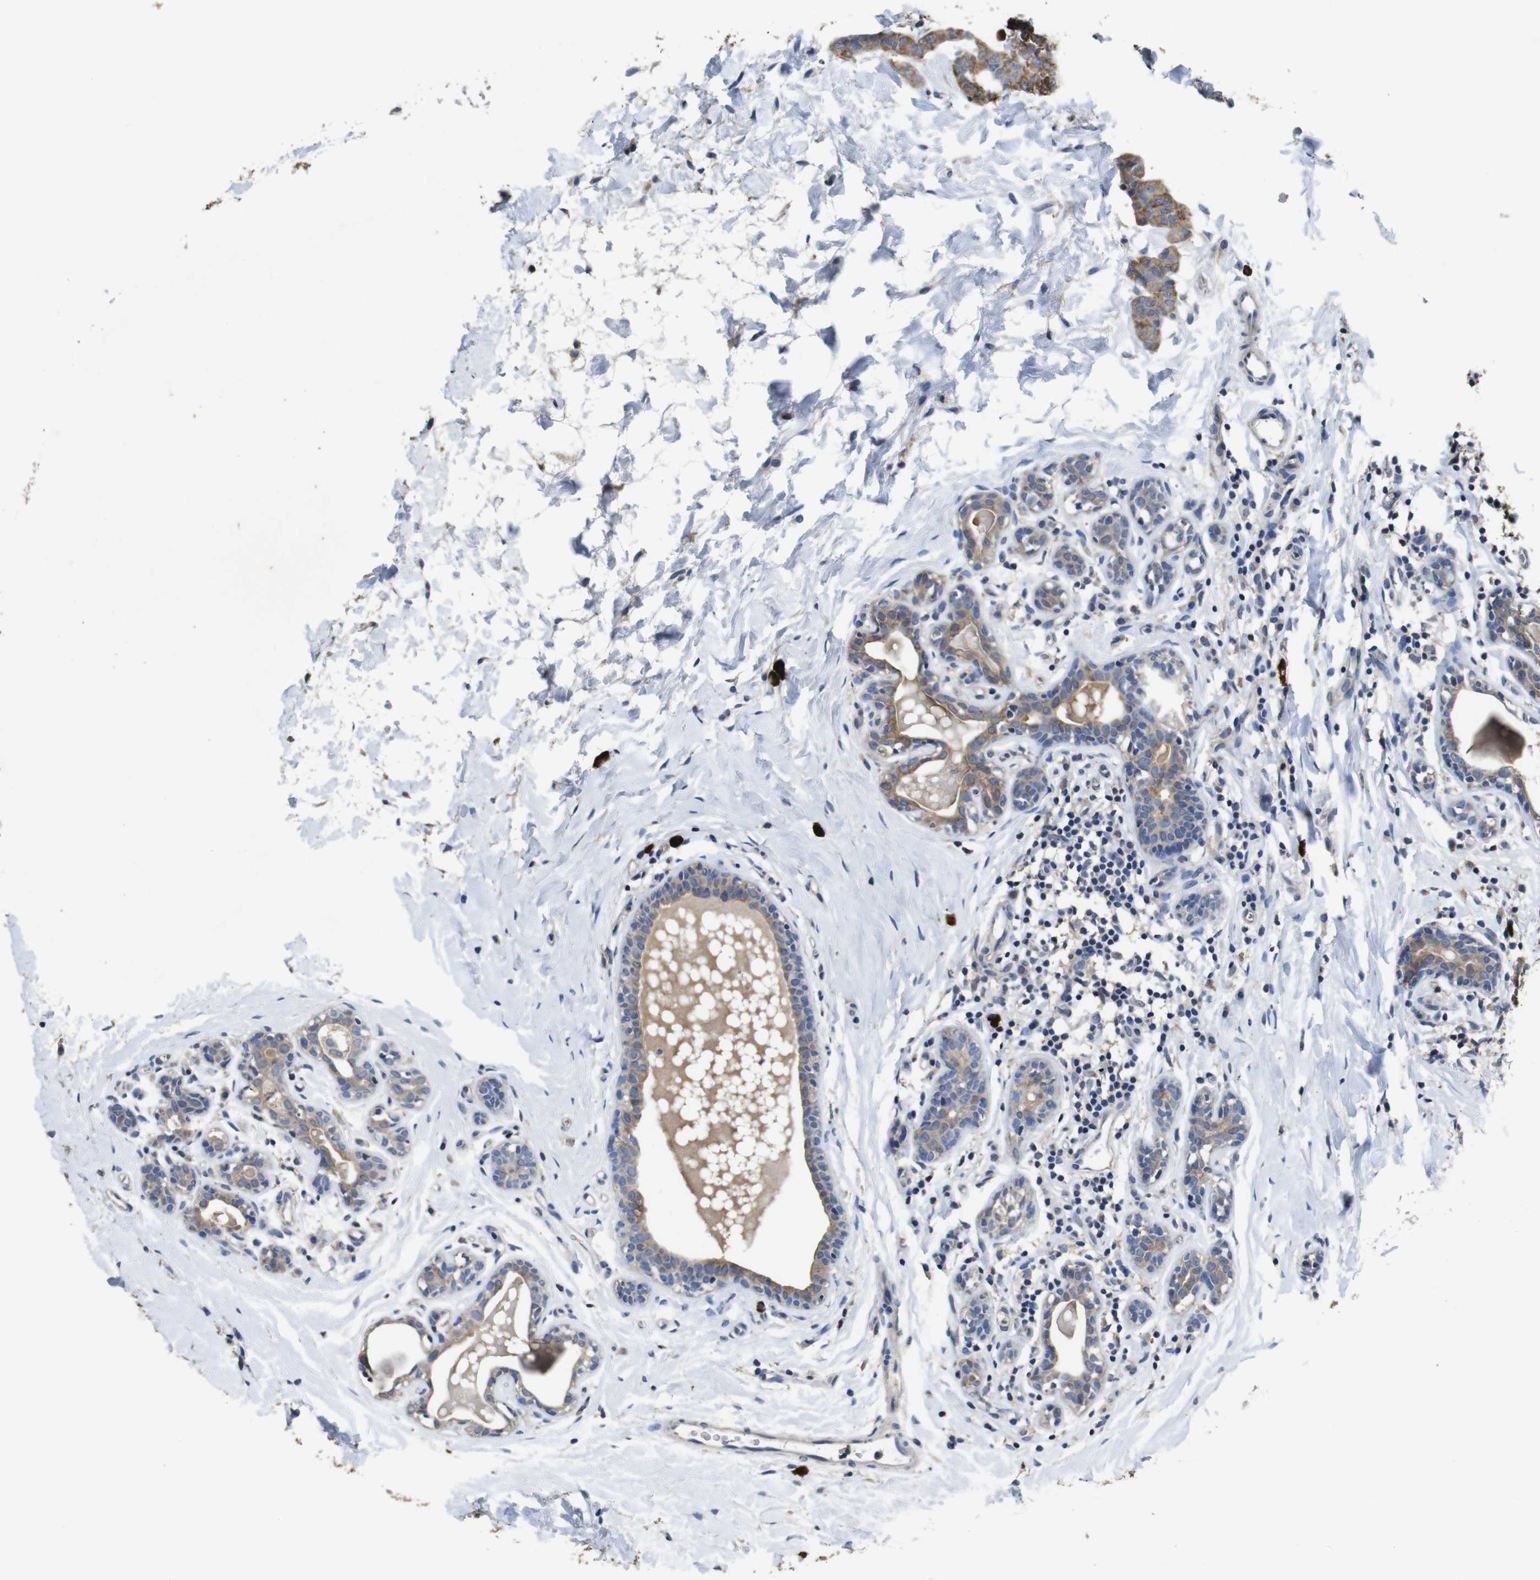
{"staining": {"intensity": "moderate", "quantity": ">75%", "location": "cytoplasmic/membranous"}, "tissue": "breast cancer", "cell_type": "Tumor cells", "image_type": "cancer", "snomed": [{"axis": "morphology", "description": "Normal tissue, NOS"}, {"axis": "morphology", "description": "Duct carcinoma"}, {"axis": "topography", "description": "Breast"}], "caption": "Immunohistochemical staining of breast cancer (infiltrating ductal carcinoma) reveals medium levels of moderate cytoplasmic/membranous protein positivity in approximately >75% of tumor cells.", "gene": "GLIPR1", "patient": {"sex": "female", "age": 40}}